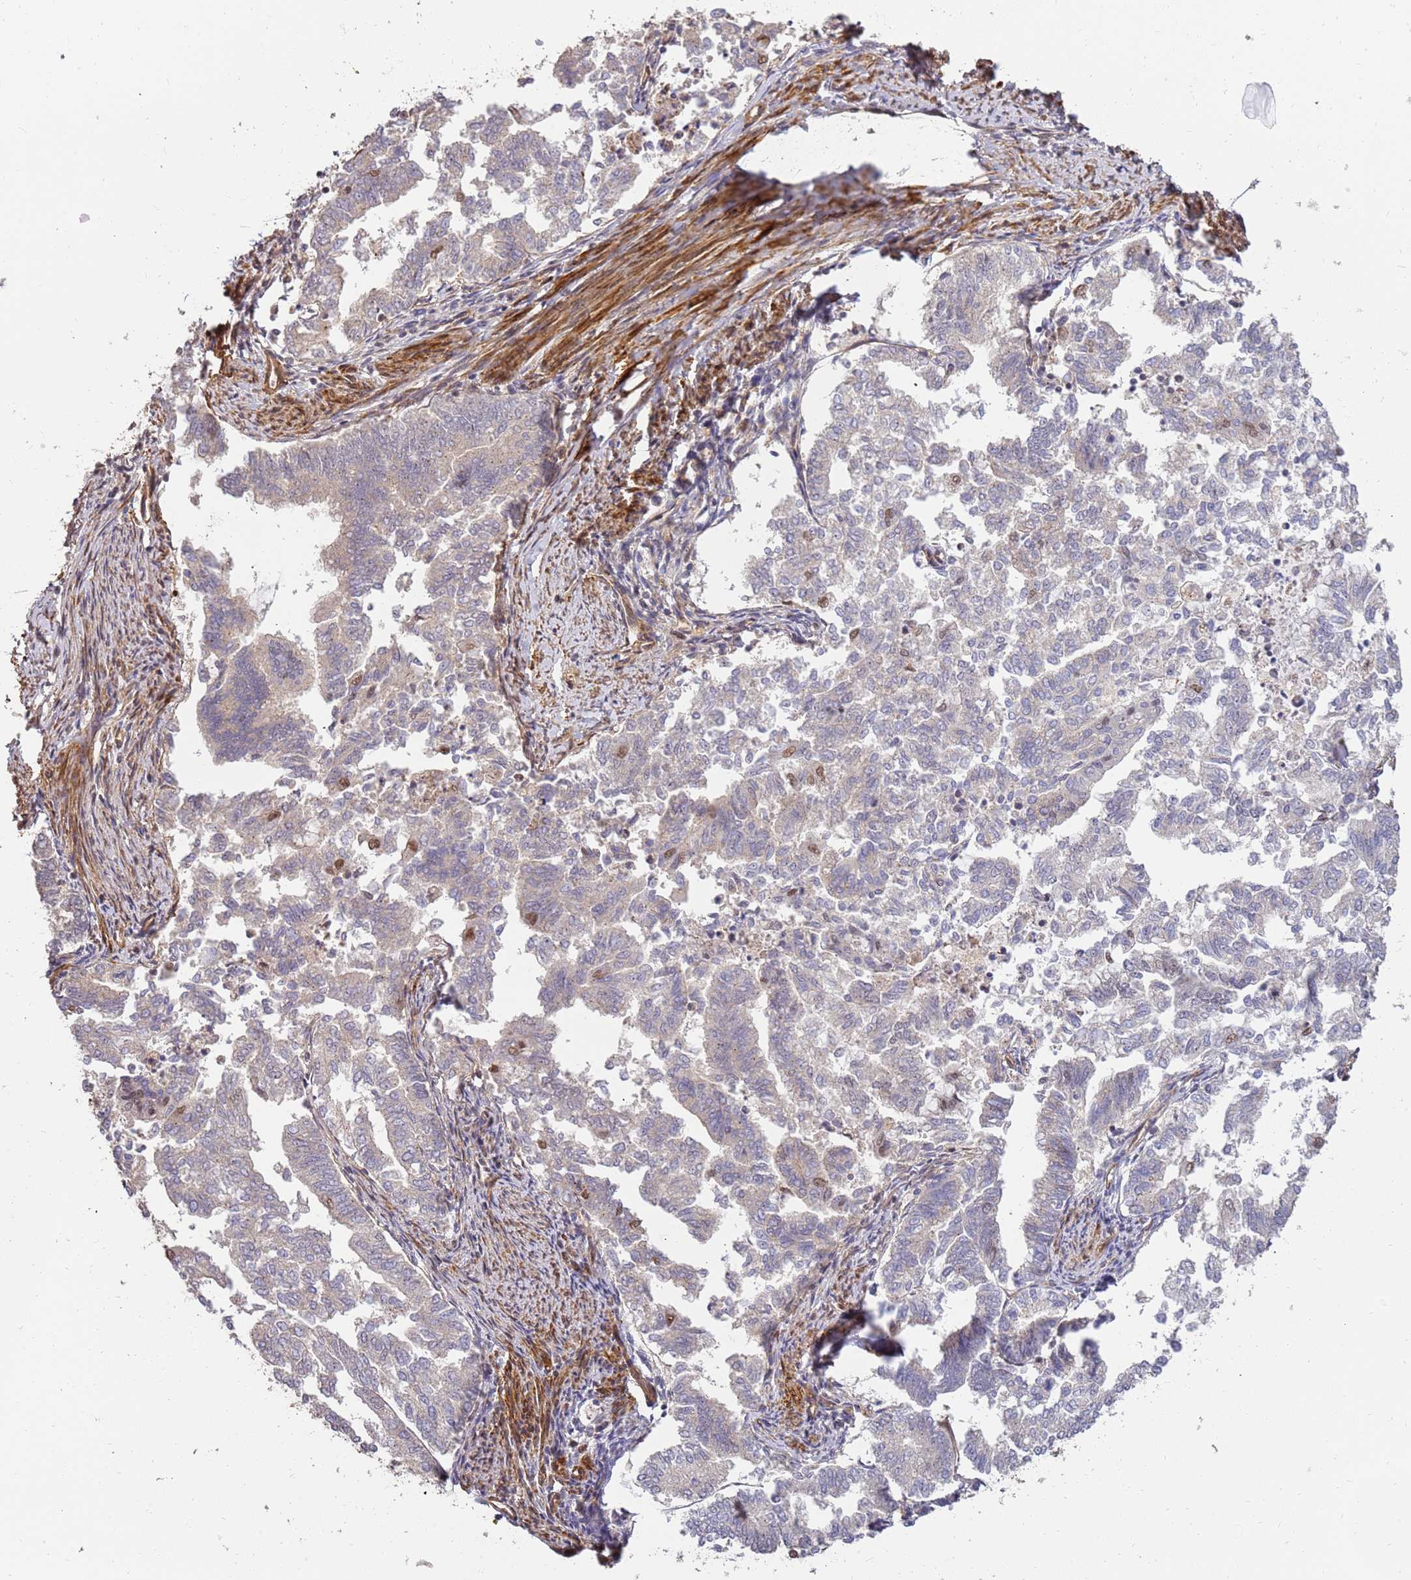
{"staining": {"intensity": "weak", "quantity": "<25%", "location": "cytoplasmic/membranous"}, "tissue": "endometrial cancer", "cell_type": "Tumor cells", "image_type": "cancer", "snomed": [{"axis": "morphology", "description": "Adenocarcinoma, NOS"}, {"axis": "topography", "description": "Endometrium"}], "caption": "Histopathology image shows no protein staining in tumor cells of endometrial cancer tissue. (Brightfield microscopy of DAB immunohistochemistry at high magnification).", "gene": "ST18", "patient": {"sex": "female", "age": 79}}